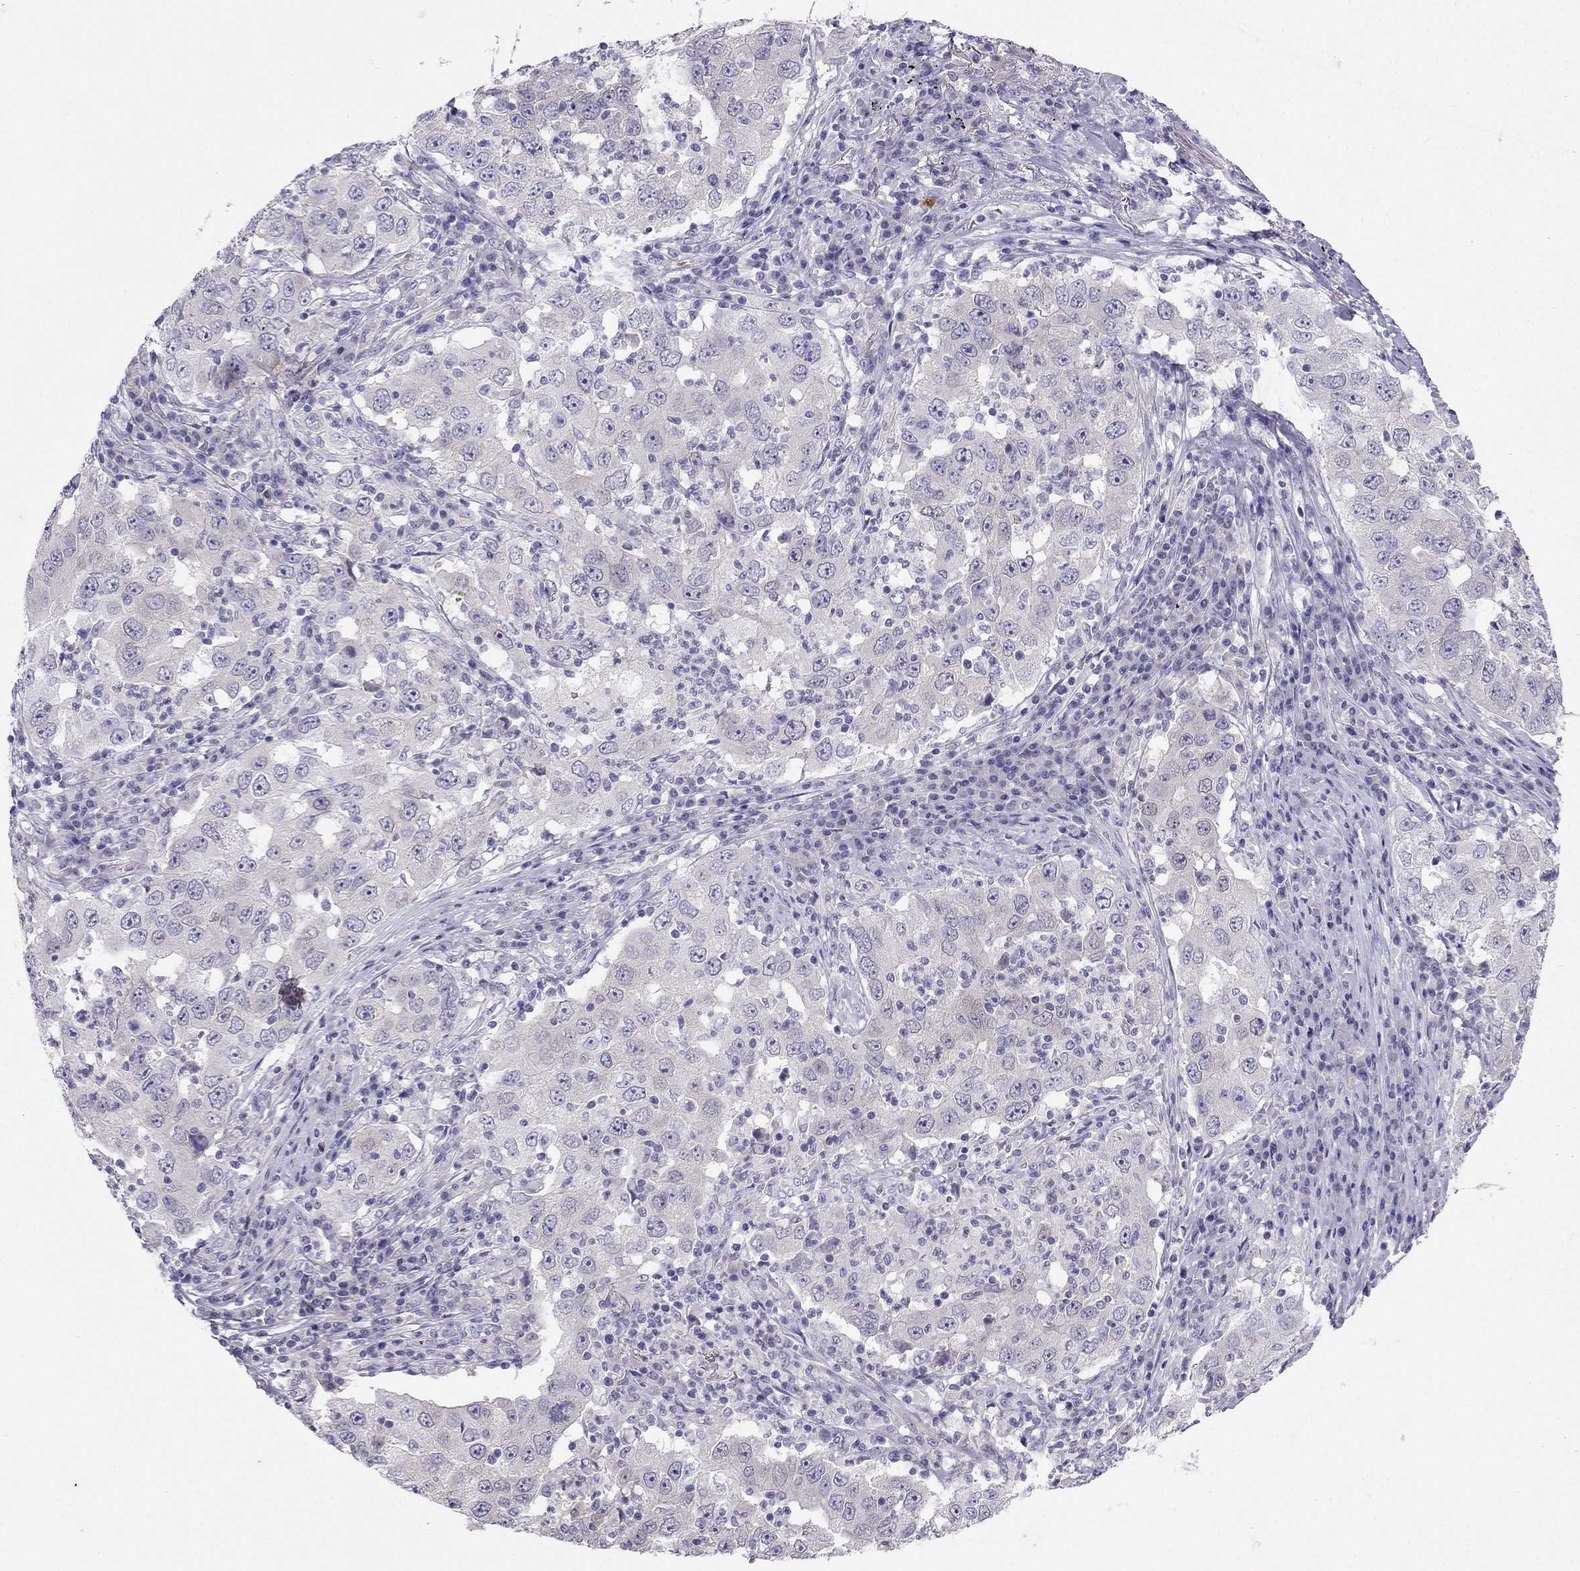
{"staining": {"intensity": "negative", "quantity": "none", "location": "none"}, "tissue": "lung cancer", "cell_type": "Tumor cells", "image_type": "cancer", "snomed": [{"axis": "morphology", "description": "Adenocarcinoma, NOS"}, {"axis": "topography", "description": "Lung"}], "caption": "DAB immunohistochemical staining of lung cancer (adenocarcinoma) exhibits no significant positivity in tumor cells.", "gene": "RSPH14", "patient": {"sex": "male", "age": 73}}